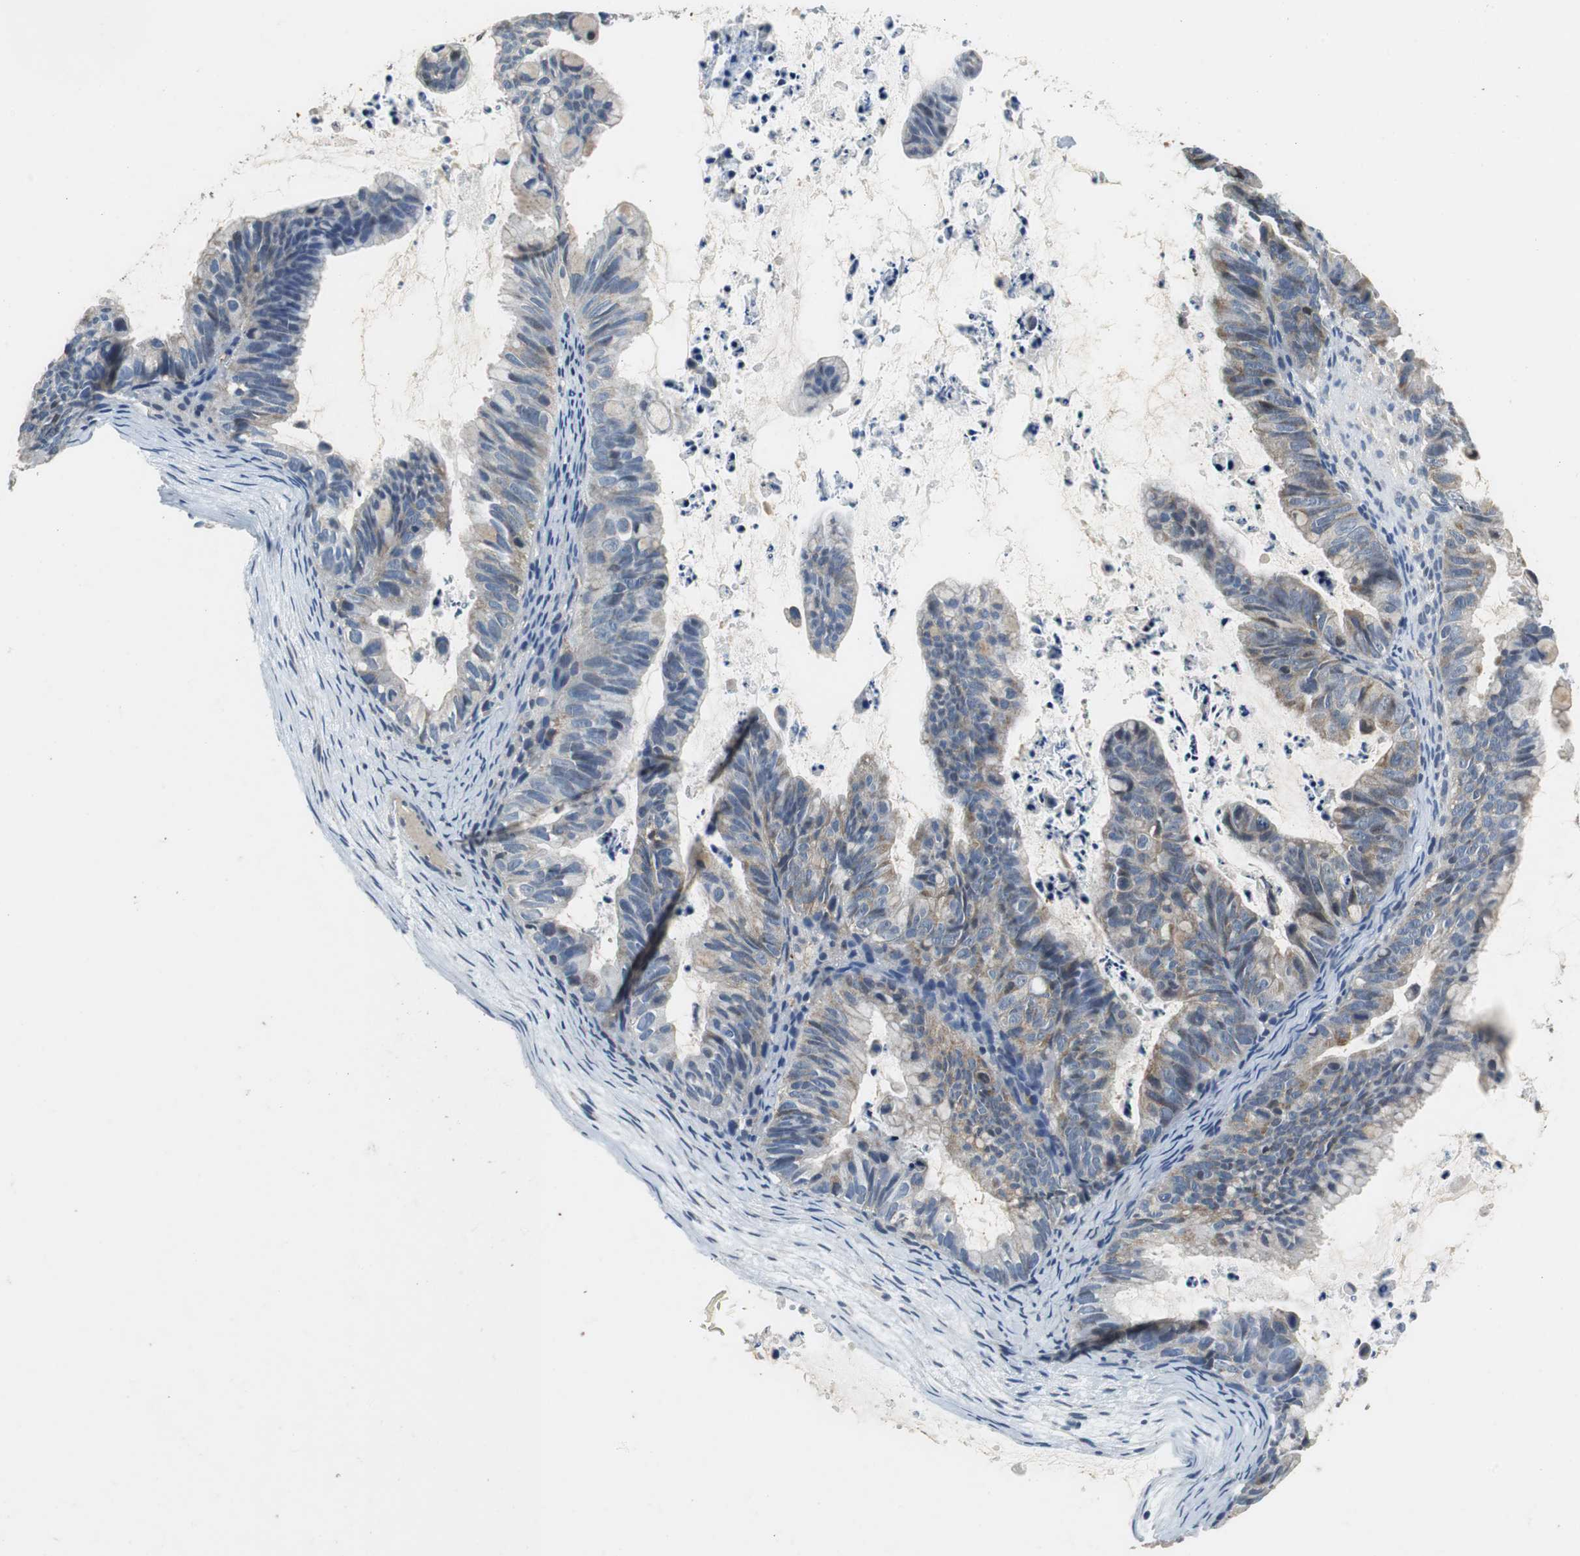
{"staining": {"intensity": "weak", "quantity": ">75%", "location": "cytoplasmic/membranous"}, "tissue": "ovarian cancer", "cell_type": "Tumor cells", "image_type": "cancer", "snomed": [{"axis": "morphology", "description": "Cystadenocarcinoma, mucinous, NOS"}, {"axis": "topography", "description": "Ovary"}], "caption": "Protein expression analysis of human mucinous cystadenocarcinoma (ovarian) reveals weak cytoplasmic/membranous expression in approximately >75% of tumor cells.", "gene": "GSDMD", "patient": {"sex": "female", "age": 36}}